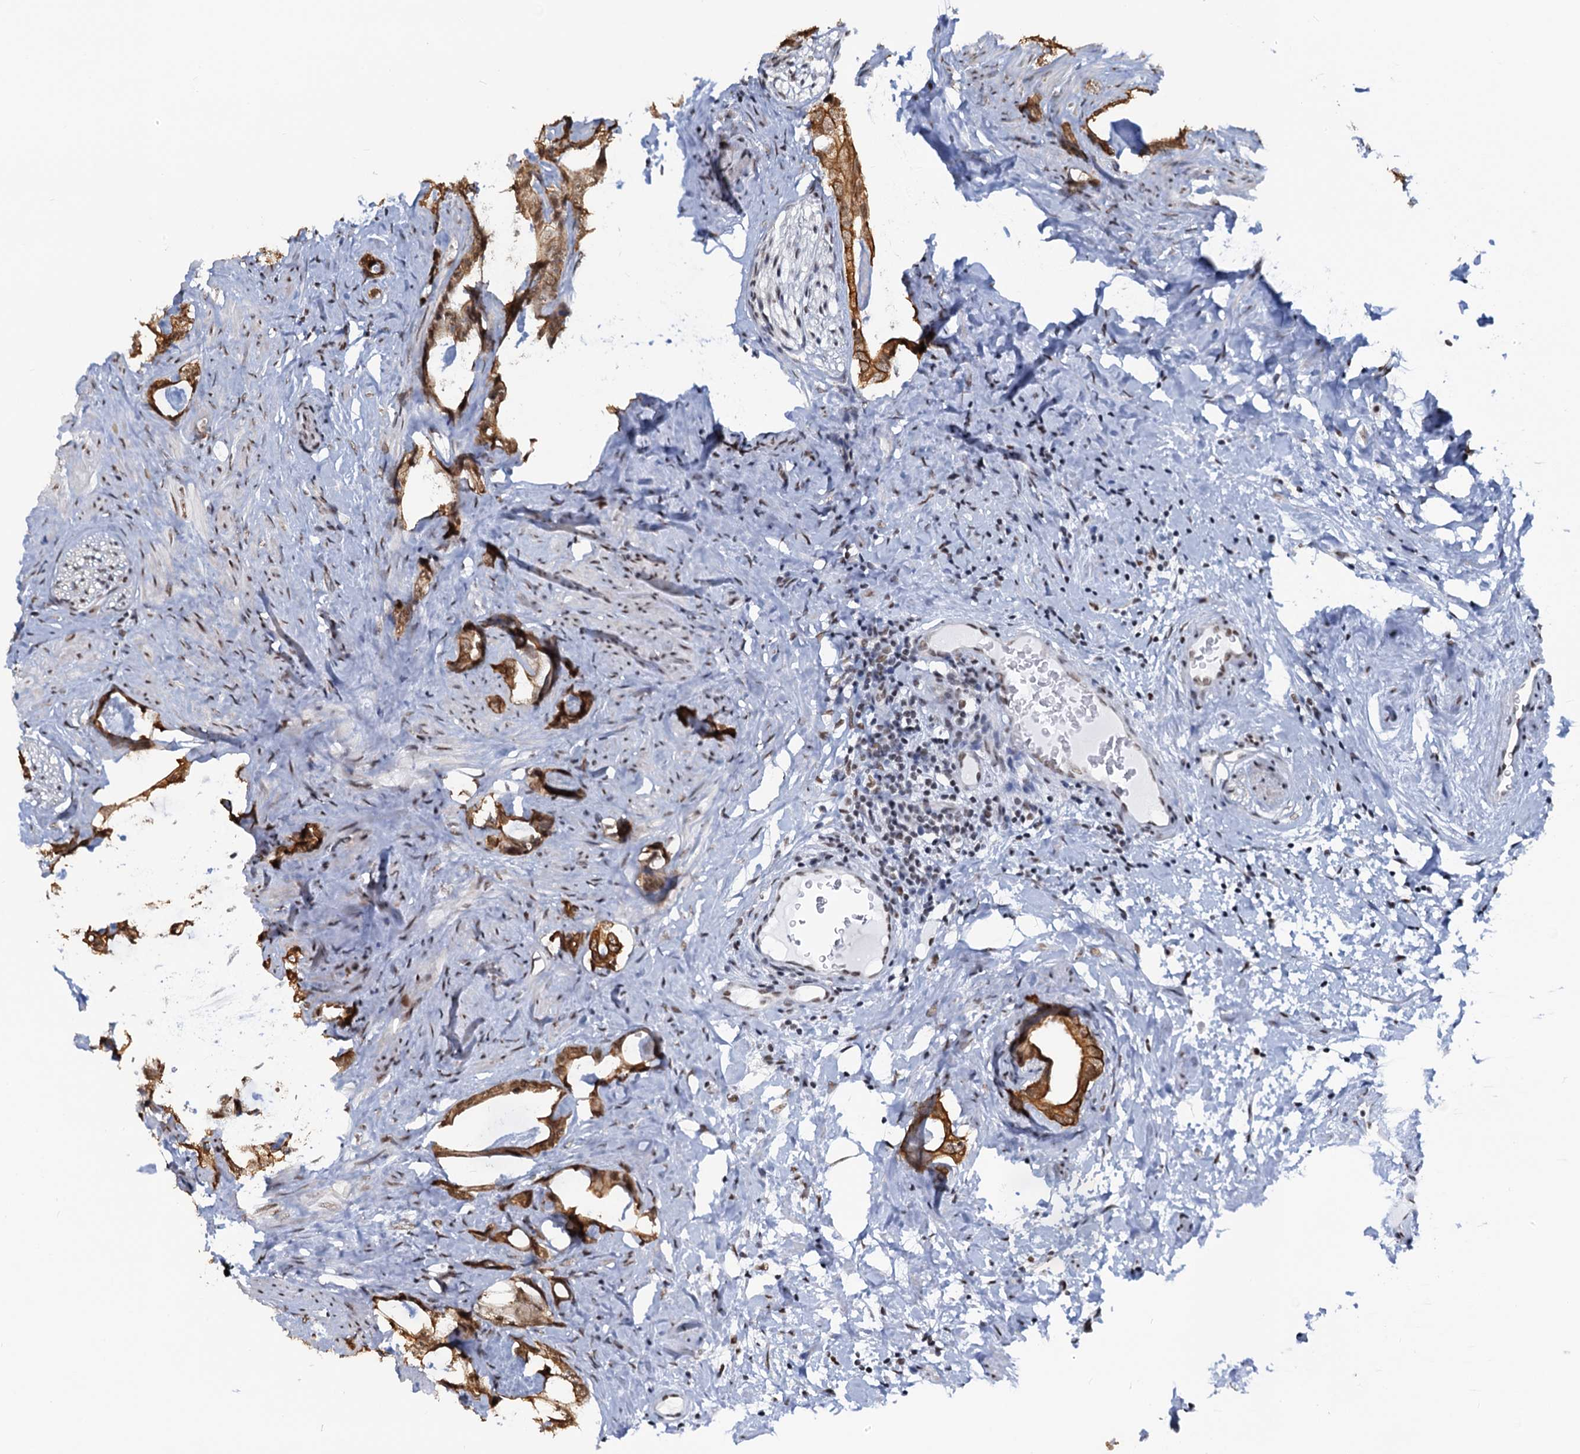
{"staining": {"intensity": "moderate", "quantity": ">75%", "location": "cytoplasmic/membranous,nuclear"}, "tissue": "prostate cancer", "cell_type": "Tumor cells", "image_type": "cancer", "snomed": [{"axis": "morphology", "description": "Adenocarcinoma, Low grade"}, {"axis": "topography", "description": "Prostate"}], "caption": "Tumor cells demonstrate moderate cytoplasmic/membranous and nuclear positivity in approximately >75% of cells in prostate cancer (low-grade adenocarcinoma).", "gene": "ZNF609", "patient": {"sex": "male", "age": 63}}